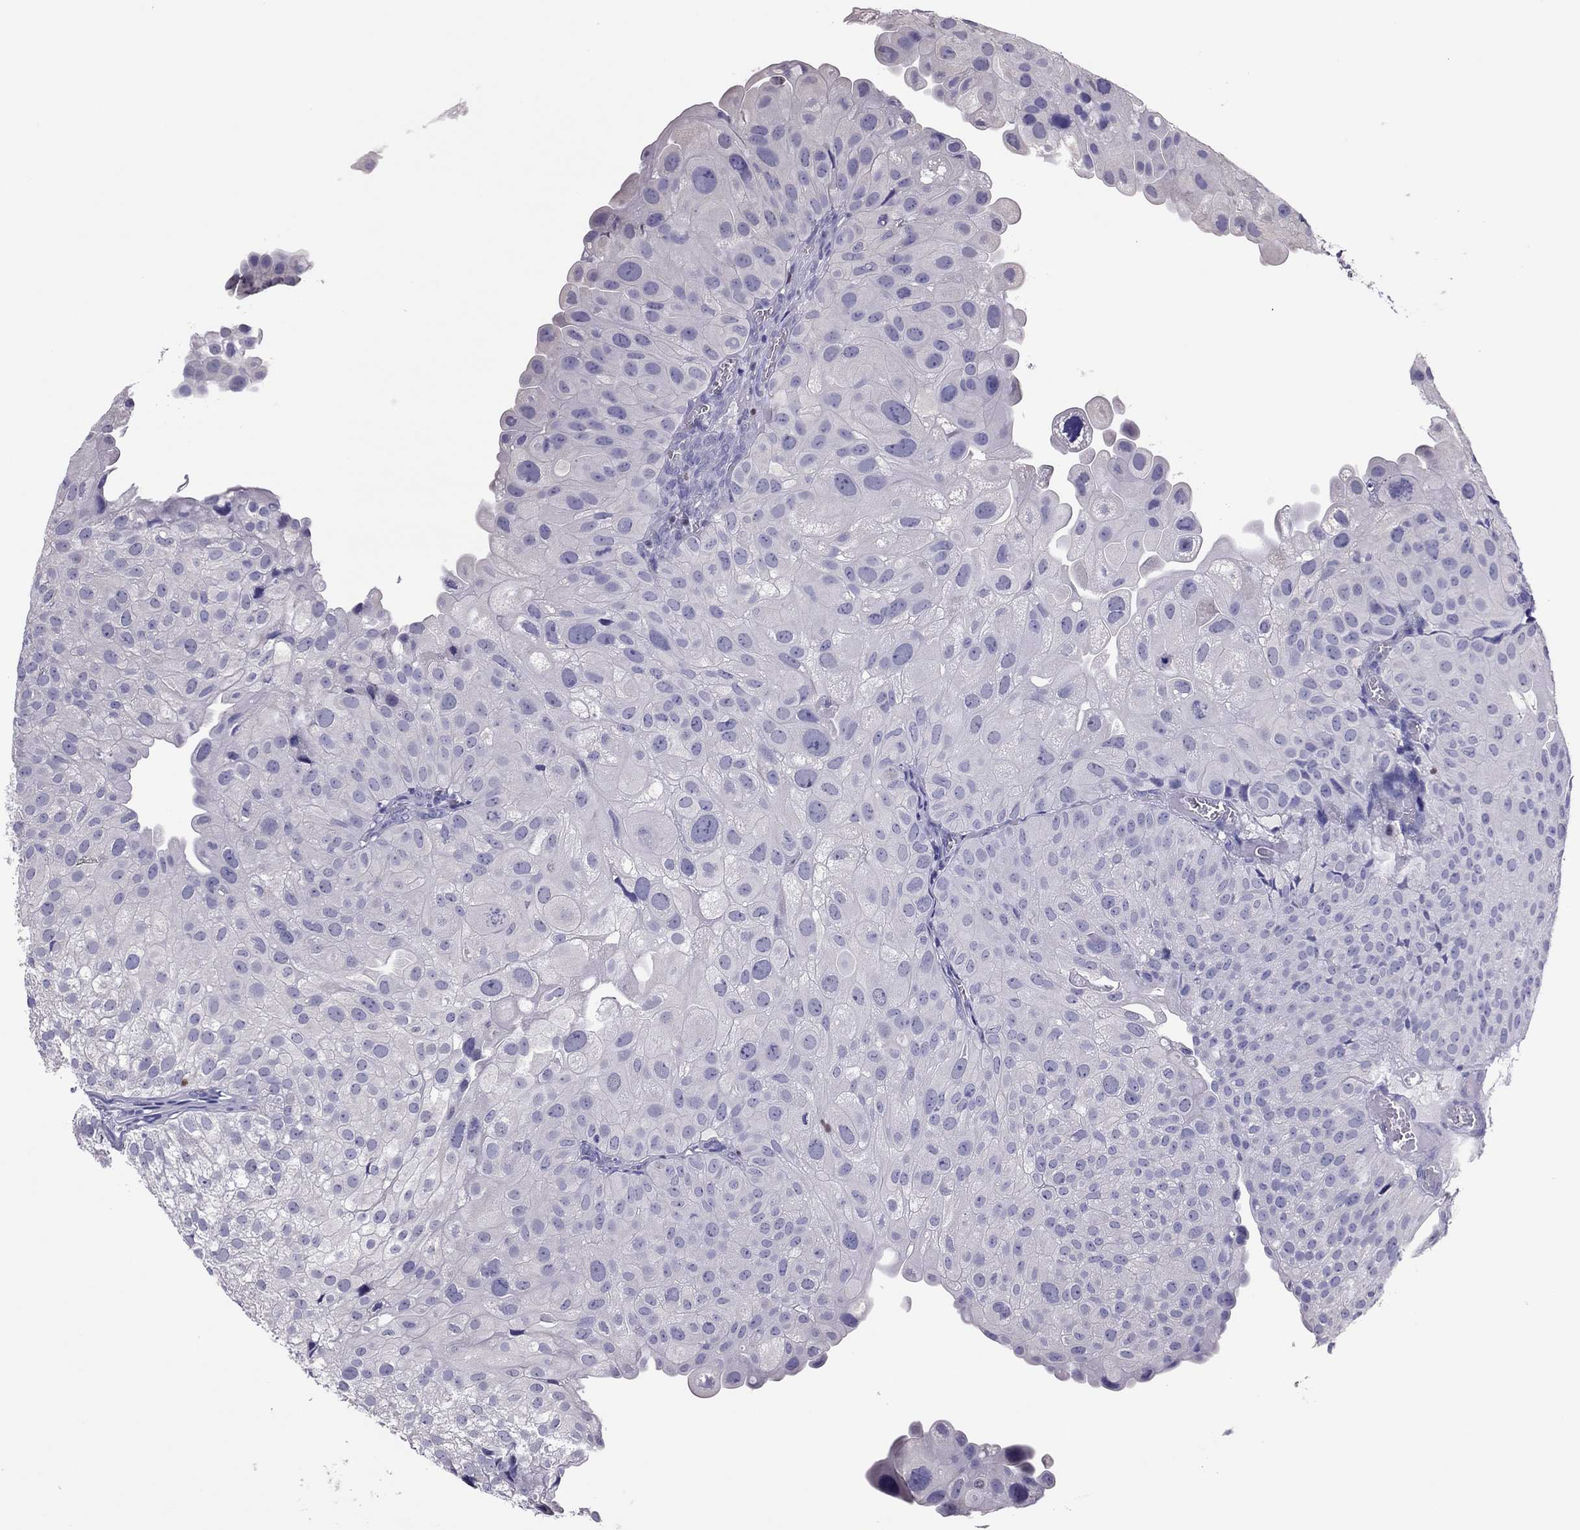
{"staining": {"intensity": "negative", "quantity": "none", "location": "none"}, "tissue": "urothelial cancer", "cell_type": "Tumor cells", "image_type": "cancer", "snomed": [{"axis": "morphology", "description": "Urothelial carcinoma, Low grade"}, {"axis": "topography", "description": "Urinary bladder"}], "caption": "Histopathology image shows no protein expression in tumor cells of urothelial cancer tissue.", "gene": "SPINT3", "patient": {"sex": "female", "age": 78}}